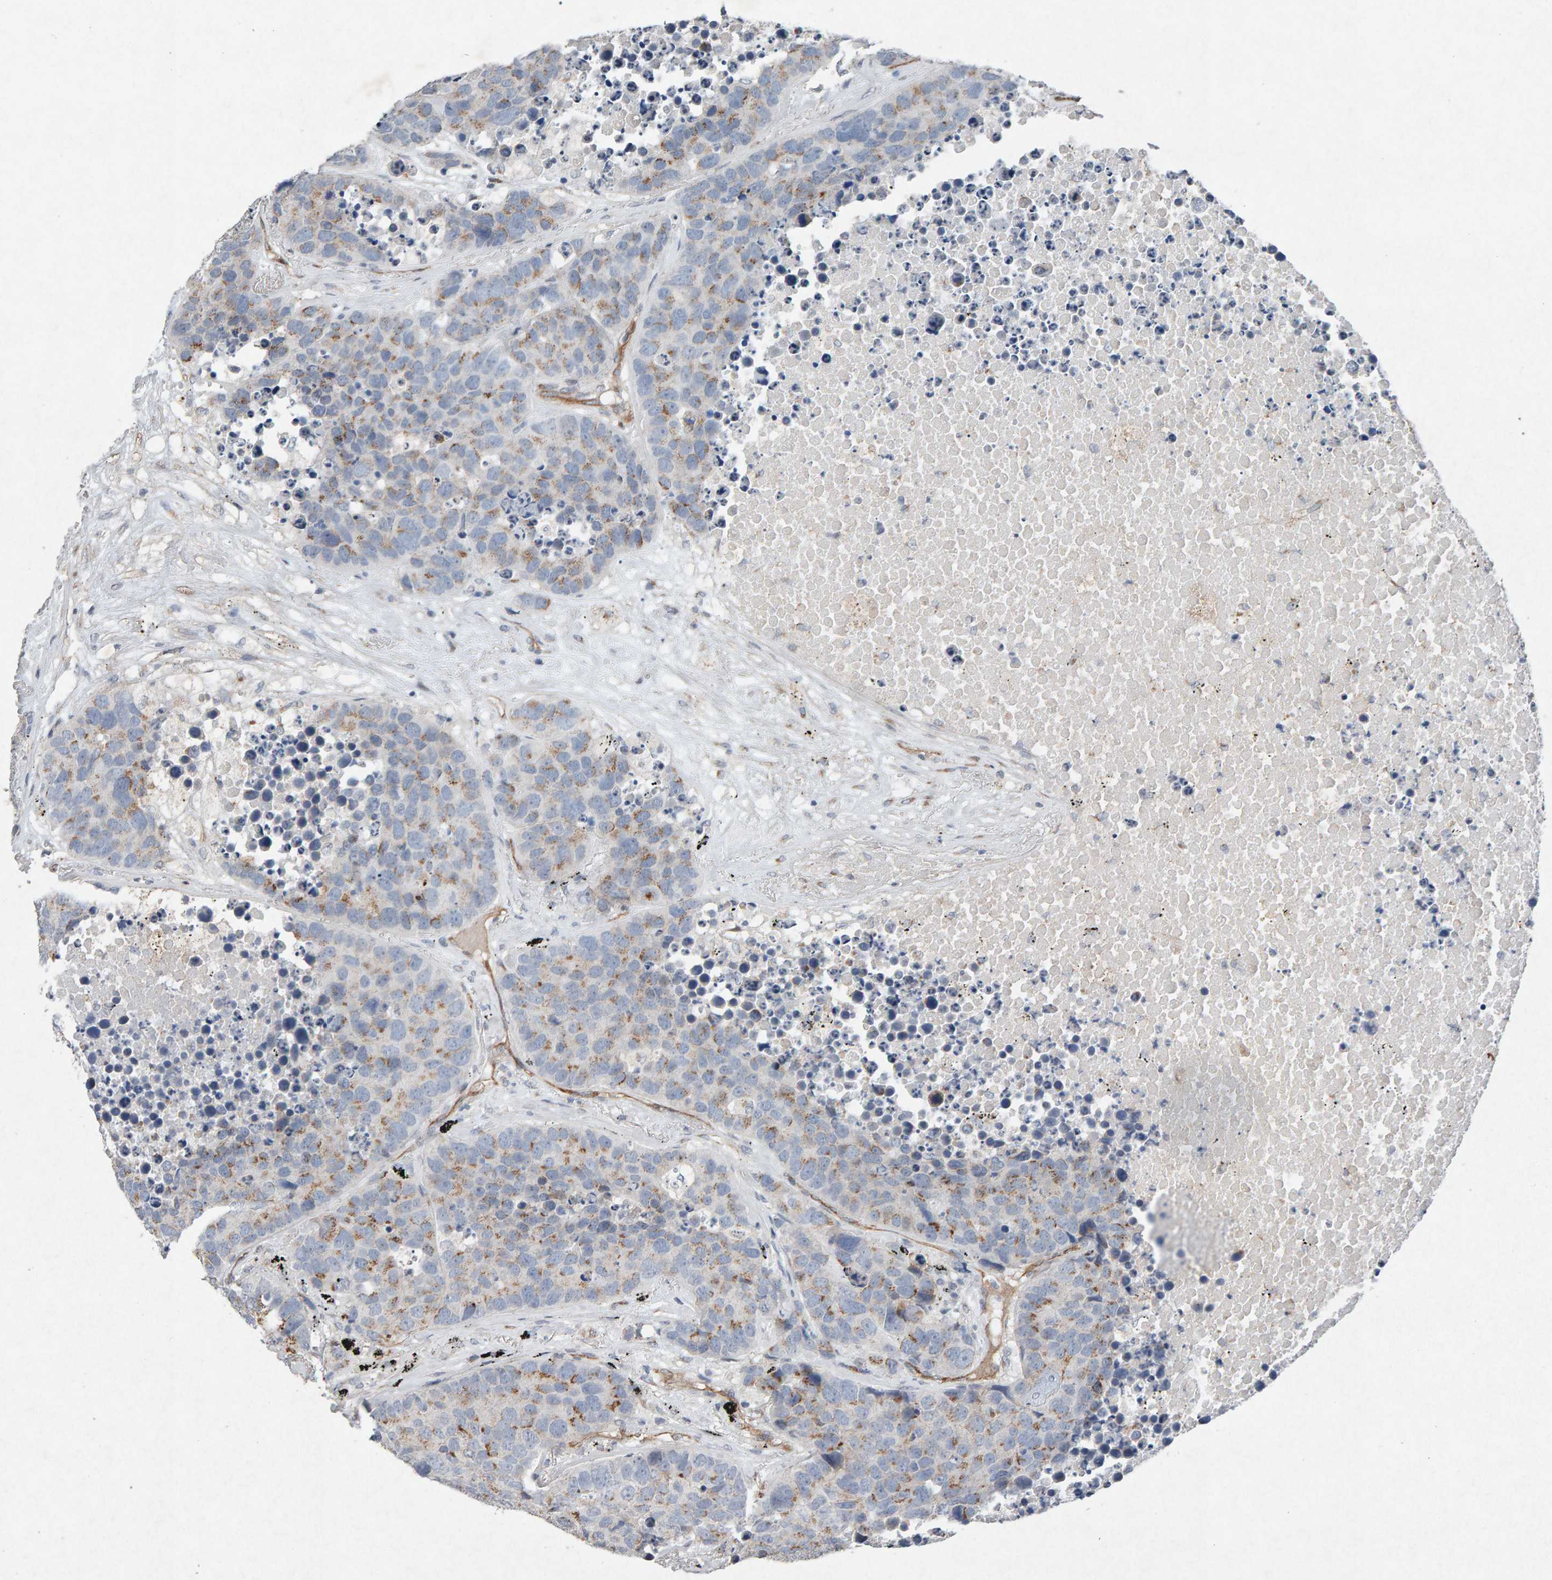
{"staining": {"intensity": "moderate", "quantity": "25%-75%", "location": "cytoplasmic/membranous"}, "tissue": "carcinoid", "cell_type": "Tumor cells", "image_type": "cancer", "snomed": [{"axis": "morphology", "description": "Carcinoid, malignant, NOS"}, {"axis": "topography", "description": "Lung"}], "caption": "Immunohistochemical staining of human carcinoid shows medium levels of moderate cytoplasmic/membranous positivity in approximately 25%-75% of tumor cells.", "gene": "PTPRM", "patient": {"sex": "male", "age": 60}}